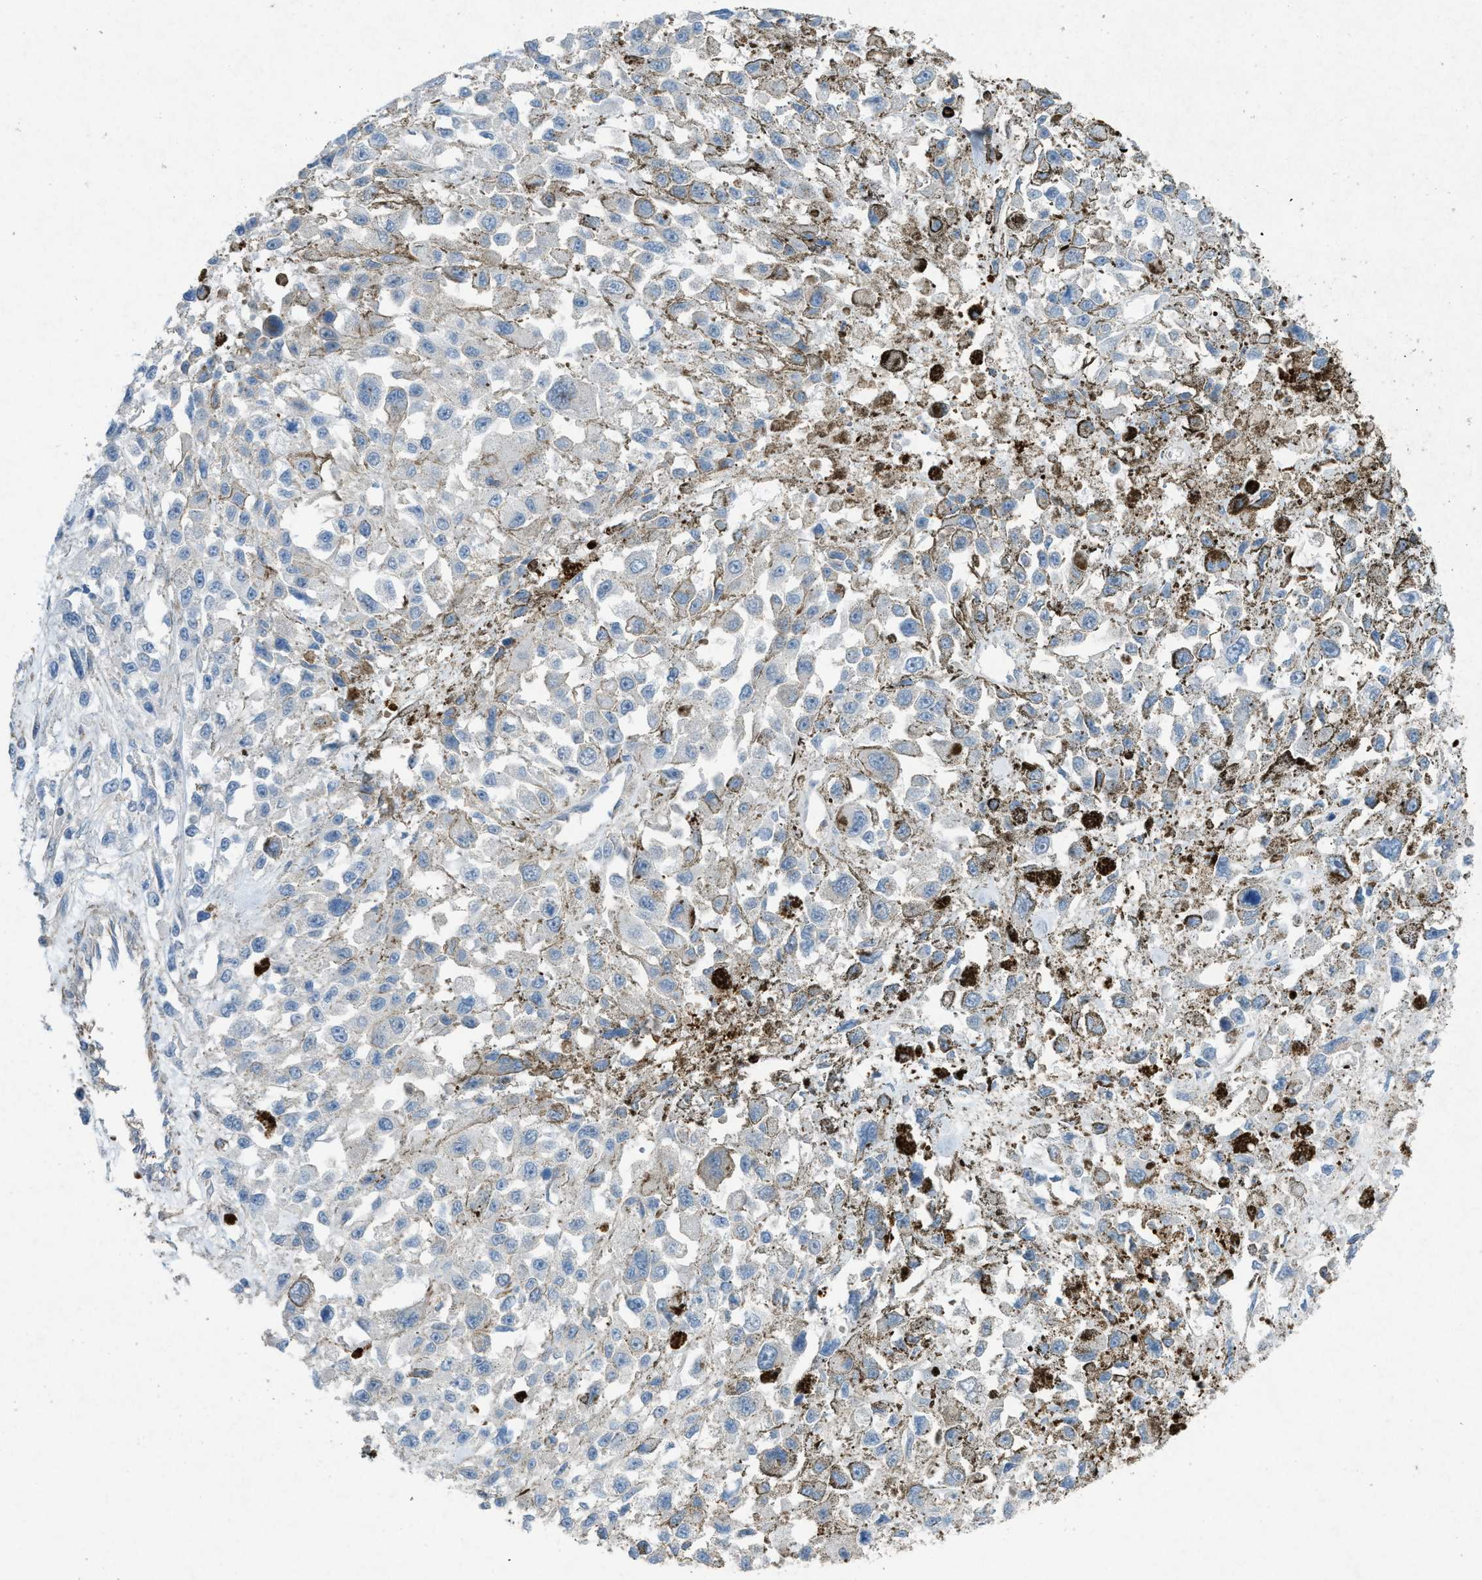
{"staining": {"intensity": "negative", "quantity": "none", "location": "none"}, "tissue": "melanoma", "cell_type": "Tumor cells", "image_type": "cancer", "snomed": [{"axis": "morphology", "description": "Malignant melanoma, Metastatic site"}, {"axis": "topography", "description": "Lymph node"}], "caption": "Tumor cells show no significant positivity in malignant melanoma (metastatic site). (Stains: DAB (3,3'-diaminobenzidine) immunohistochemistry with hematoxylin counter stain, Microscopy: brightfield microscopy at high magnification).", "gene": "NCK2", "patient": {"sex": "male", "age": 59}}